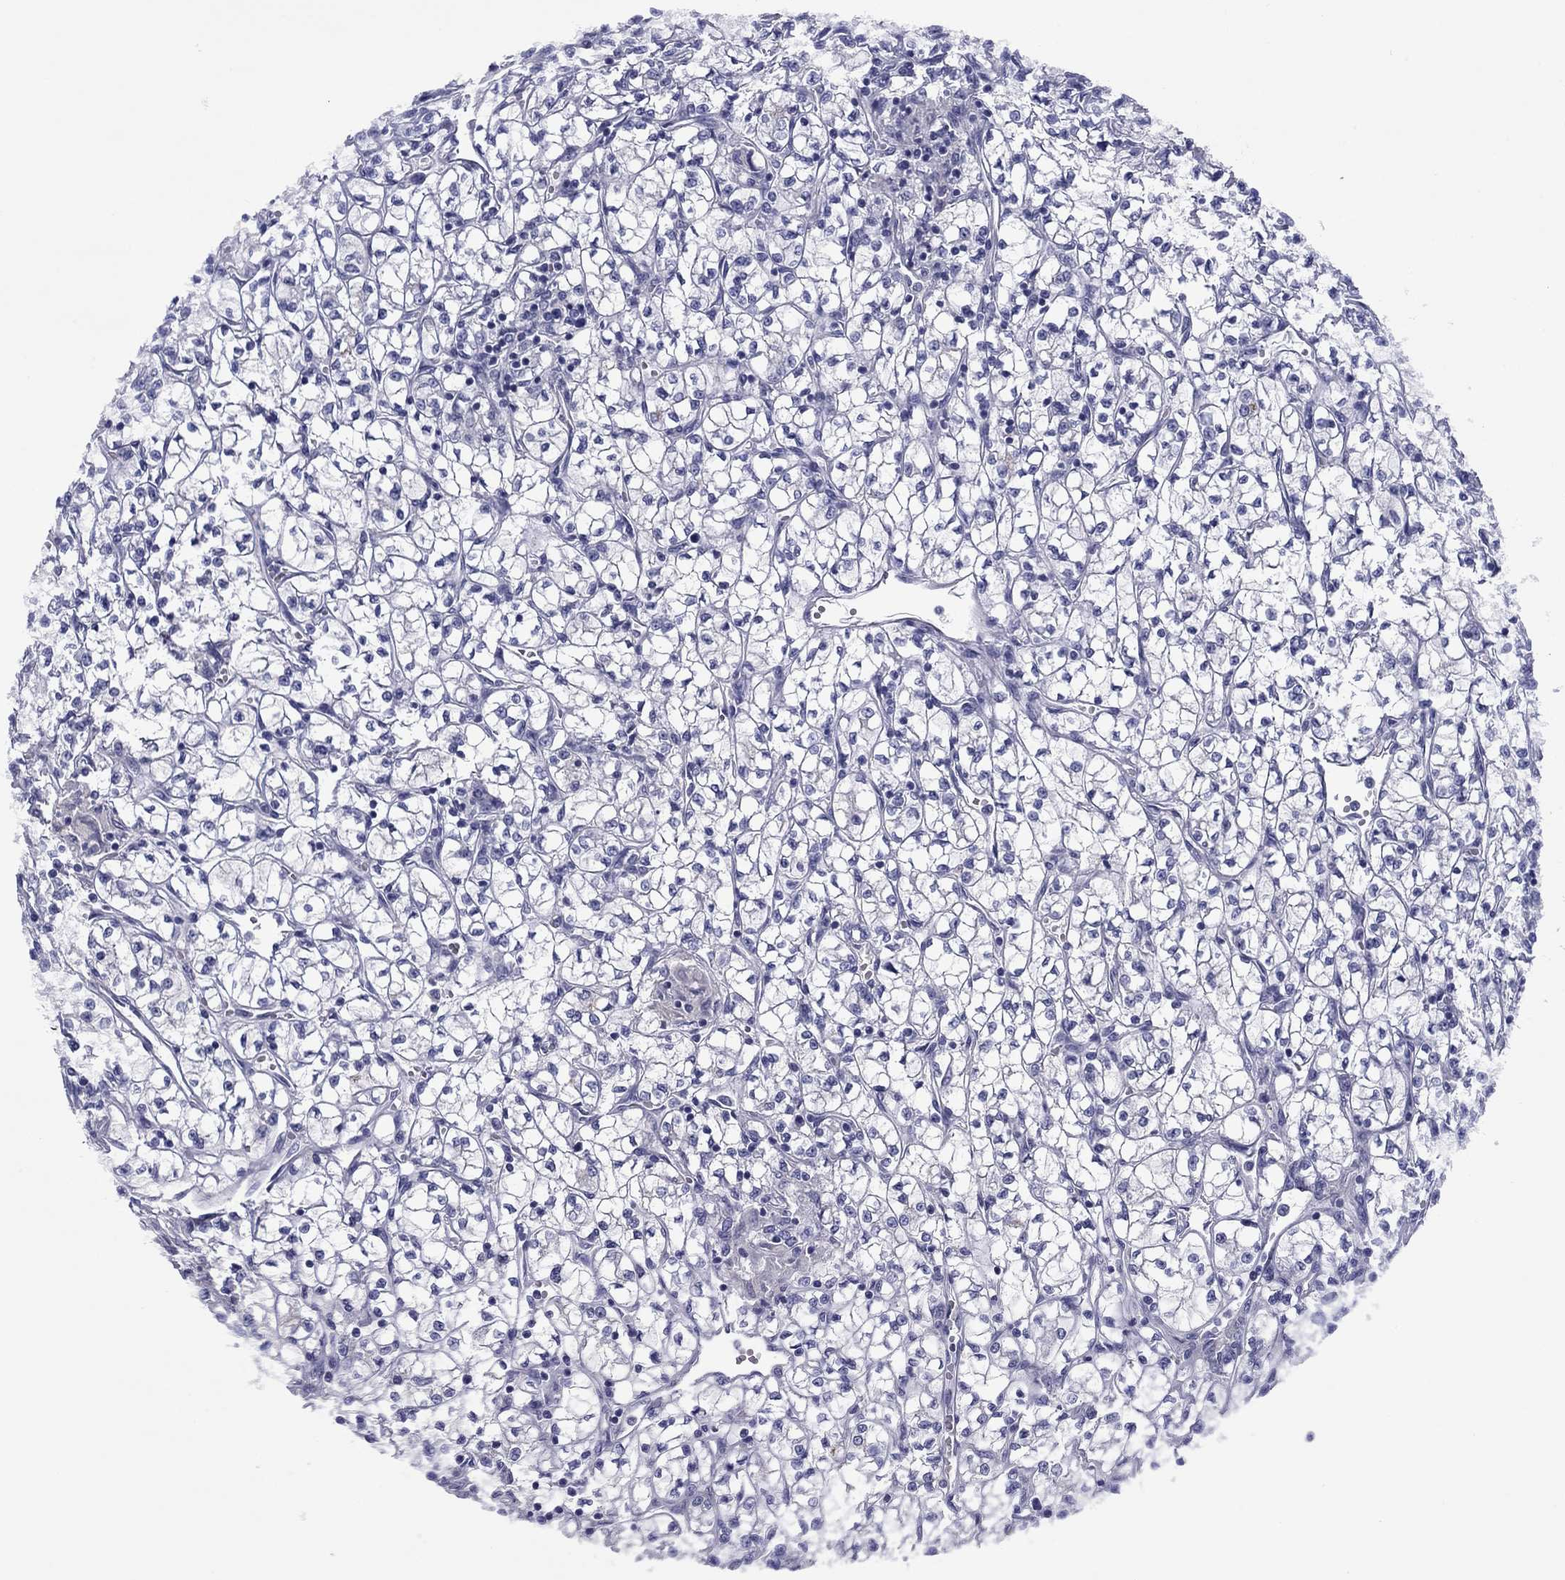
{"staining": {"intensity": "negative", "quantity": "none", "location": "none"}, "tissue": "renal cancer", "cell_type": "Tumor cells", "image_type": "cancer", "snomed": [{"axis": "morphology", "description": "Adenocarcinoma, NOS"}, {"axis": "topography", "description": "Kidney"}], "caption": "Immunohistochemical staining of human adenocarcinoma (renal) reveals no significant expression in tumor cells. (DAB immunohistochemistry, high magnification).", "gene": "TCFL5", "patient": {"sex": "female", "age": 64}}